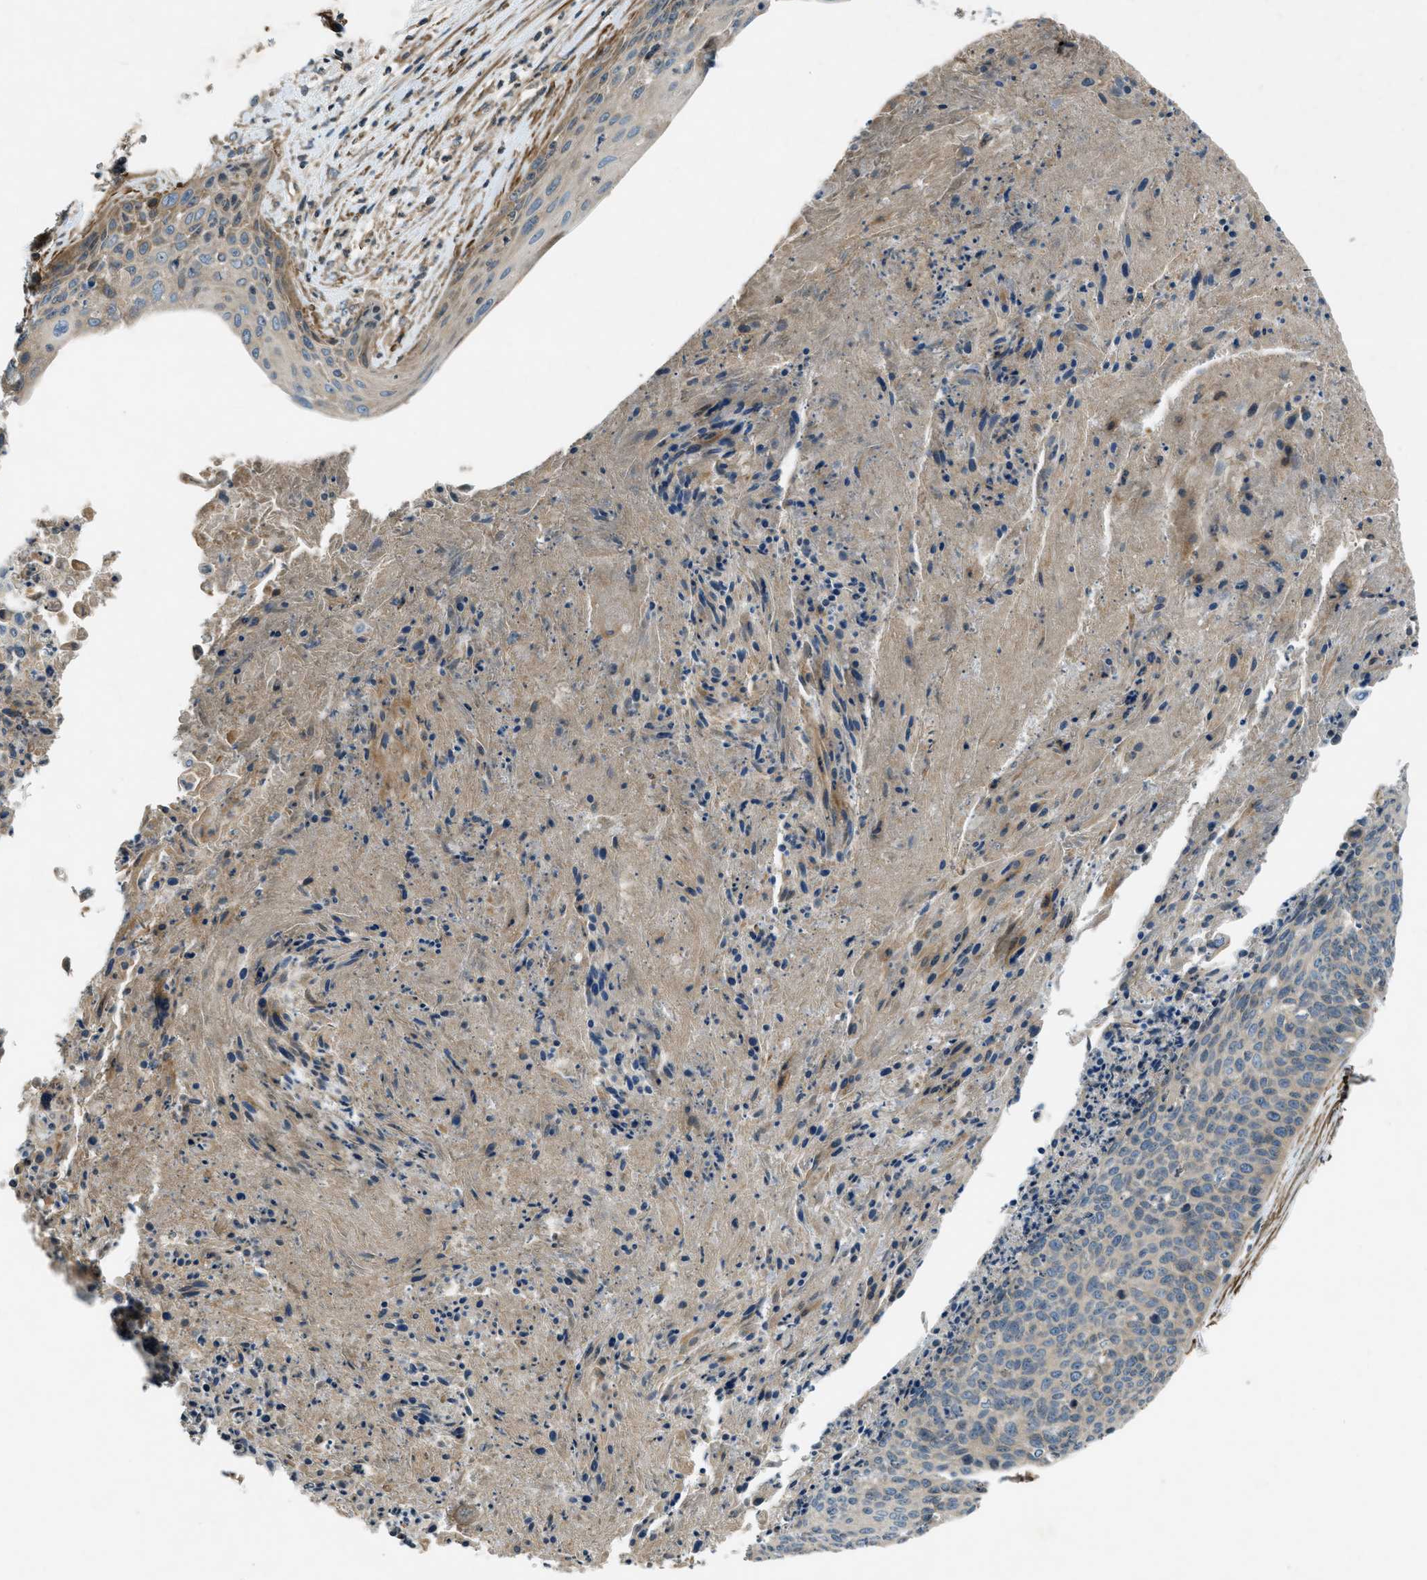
{"staining": {"intensity": "negative", "quantity": "none", "location": "none"}, "tissue": "cervical cancer", "cell_type": "Tumor cells", "image_type": "cancer", "snomed": [{"axis": "morphology", "description": "Squamous cell carcinoma, NOS"}, {"axis": "topography", "description": "Cervix"}], "caption": "Immunohistochemistry image of neoplastic tissue: cervical cancer stained with DAB reveals no significant protein staining in tumor cells.", "gene": "VEZT", "patient": {"sex": "female", "age": 55}}